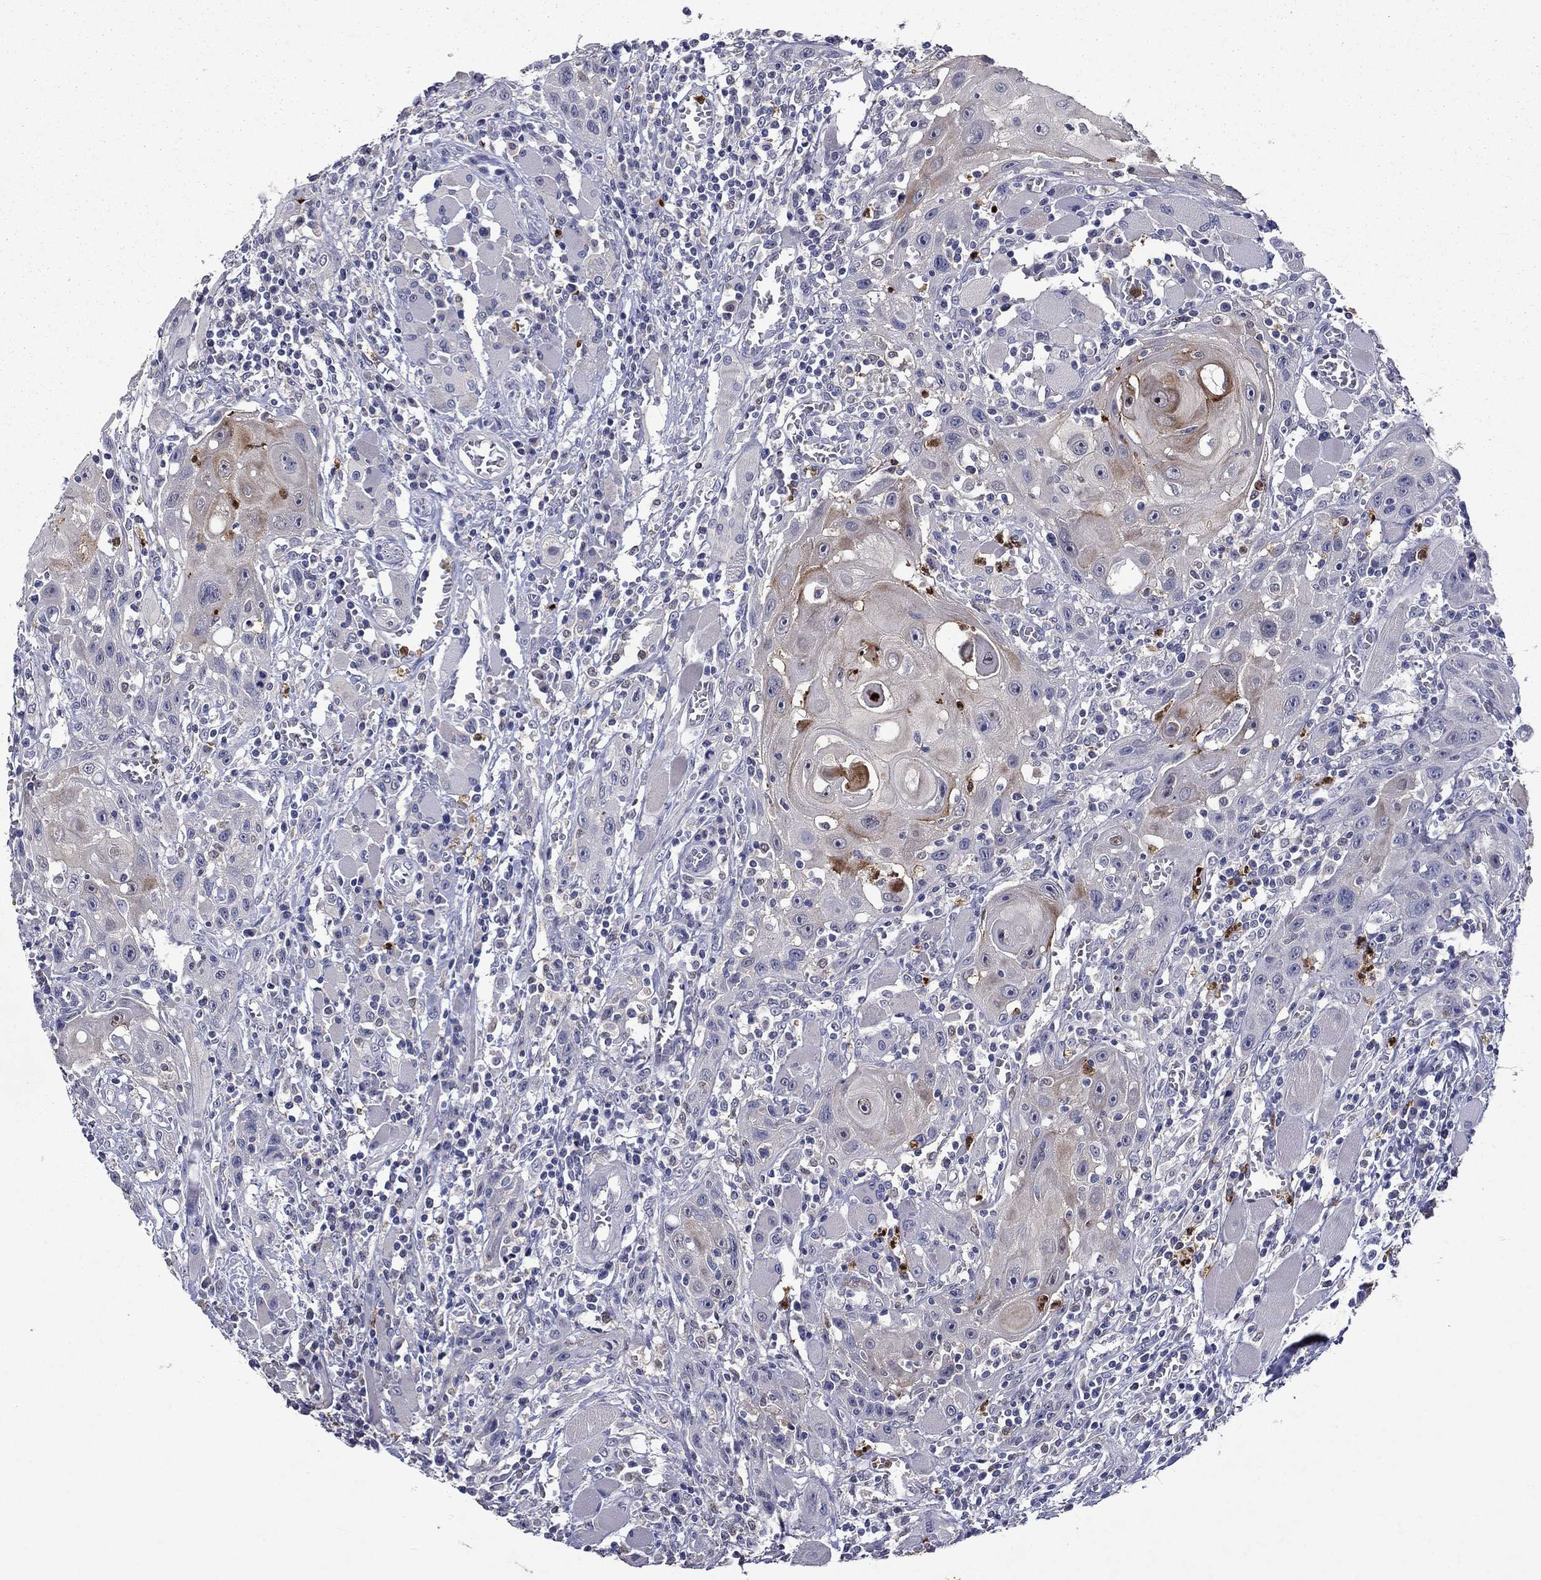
{"staining": {"intensity": "moderate", "quantity": "<25%", "location": "cytoplasmic/membranous"}, "tissue": "head and neck cancer", "cell_type": "Tumor cells", "image_type": "cancer", "snomed": [{"axis": "morphology", "description": "Normal tissue, NOS"}, {"axis": "morphology", "description": "Squamous cell carcinoma, NOS"}, {"axis": "topography", "description": "Oral tissue"}, {"axis": "topography", "description": "Head-Neck"}], "caption": "The histopathology image reveals immunohistochemical staining of head and neck cancer. There is moderate cytoplasmic/membranous positivity is seen in approximately <25% of tumor cells.", "gene": "IRF5", "patient": {"sex": "male", "age": 71}}